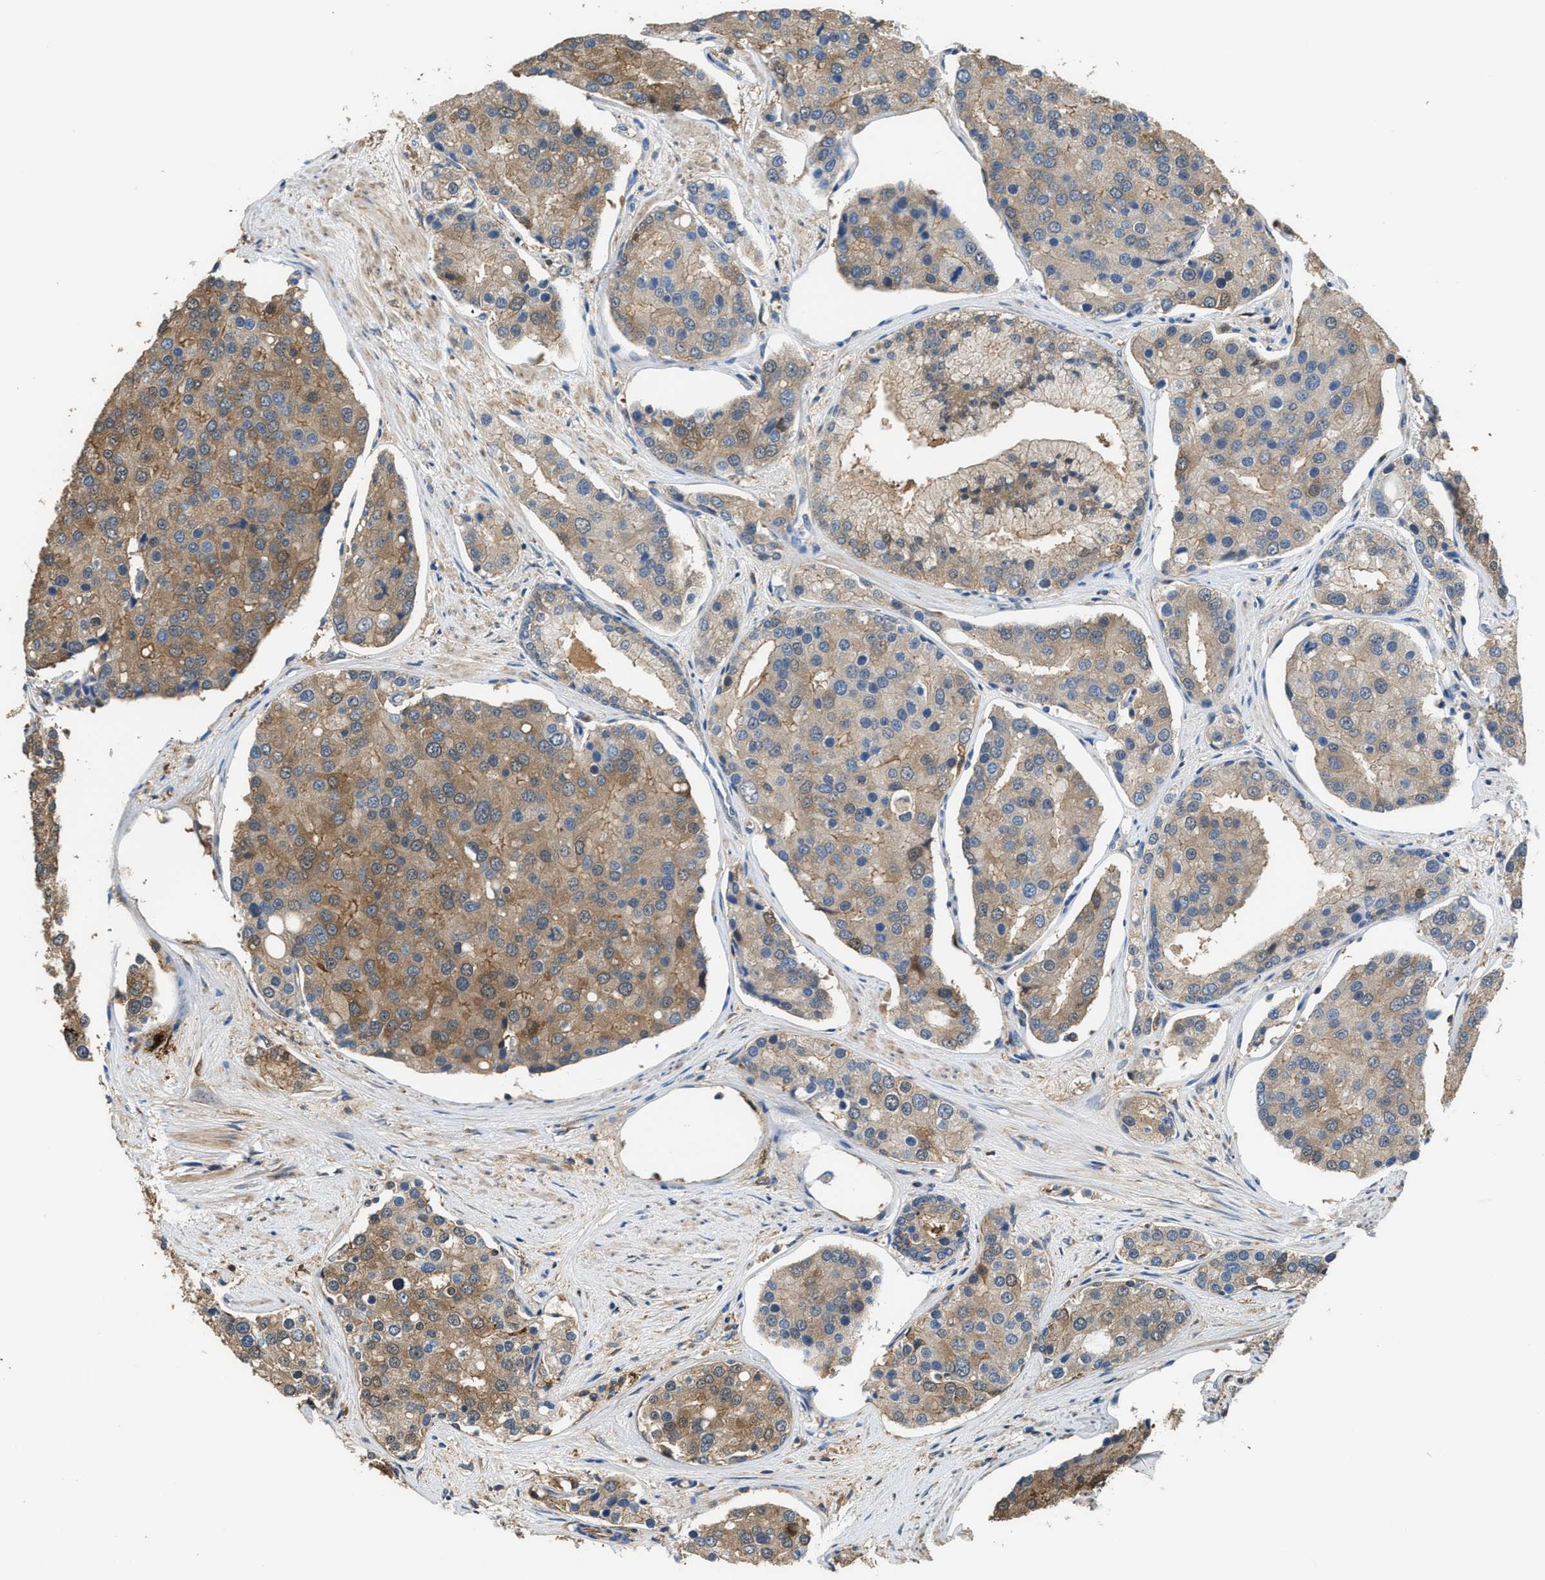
{"staining": {"intensity": "moderate", "quantity": ">75%", "location": "cytoplasmic/membranous"}, "tissue": "prostate cancer", "cell_type": "Tumor cells", "image_type": "cancer", "snomed": [{"axis": "morphology", "description": "Adenocarcinoma, High grade"}, {"axis": "topography", "description": "Prostate"}], "caption": "Prostate high-grade adenocarcinoma stained for a protein displays moderate cytoplasmic/membranous positivity in tumor cells.", "gene": "ATIC", "patient": {"sex": "male", "age": 50}}